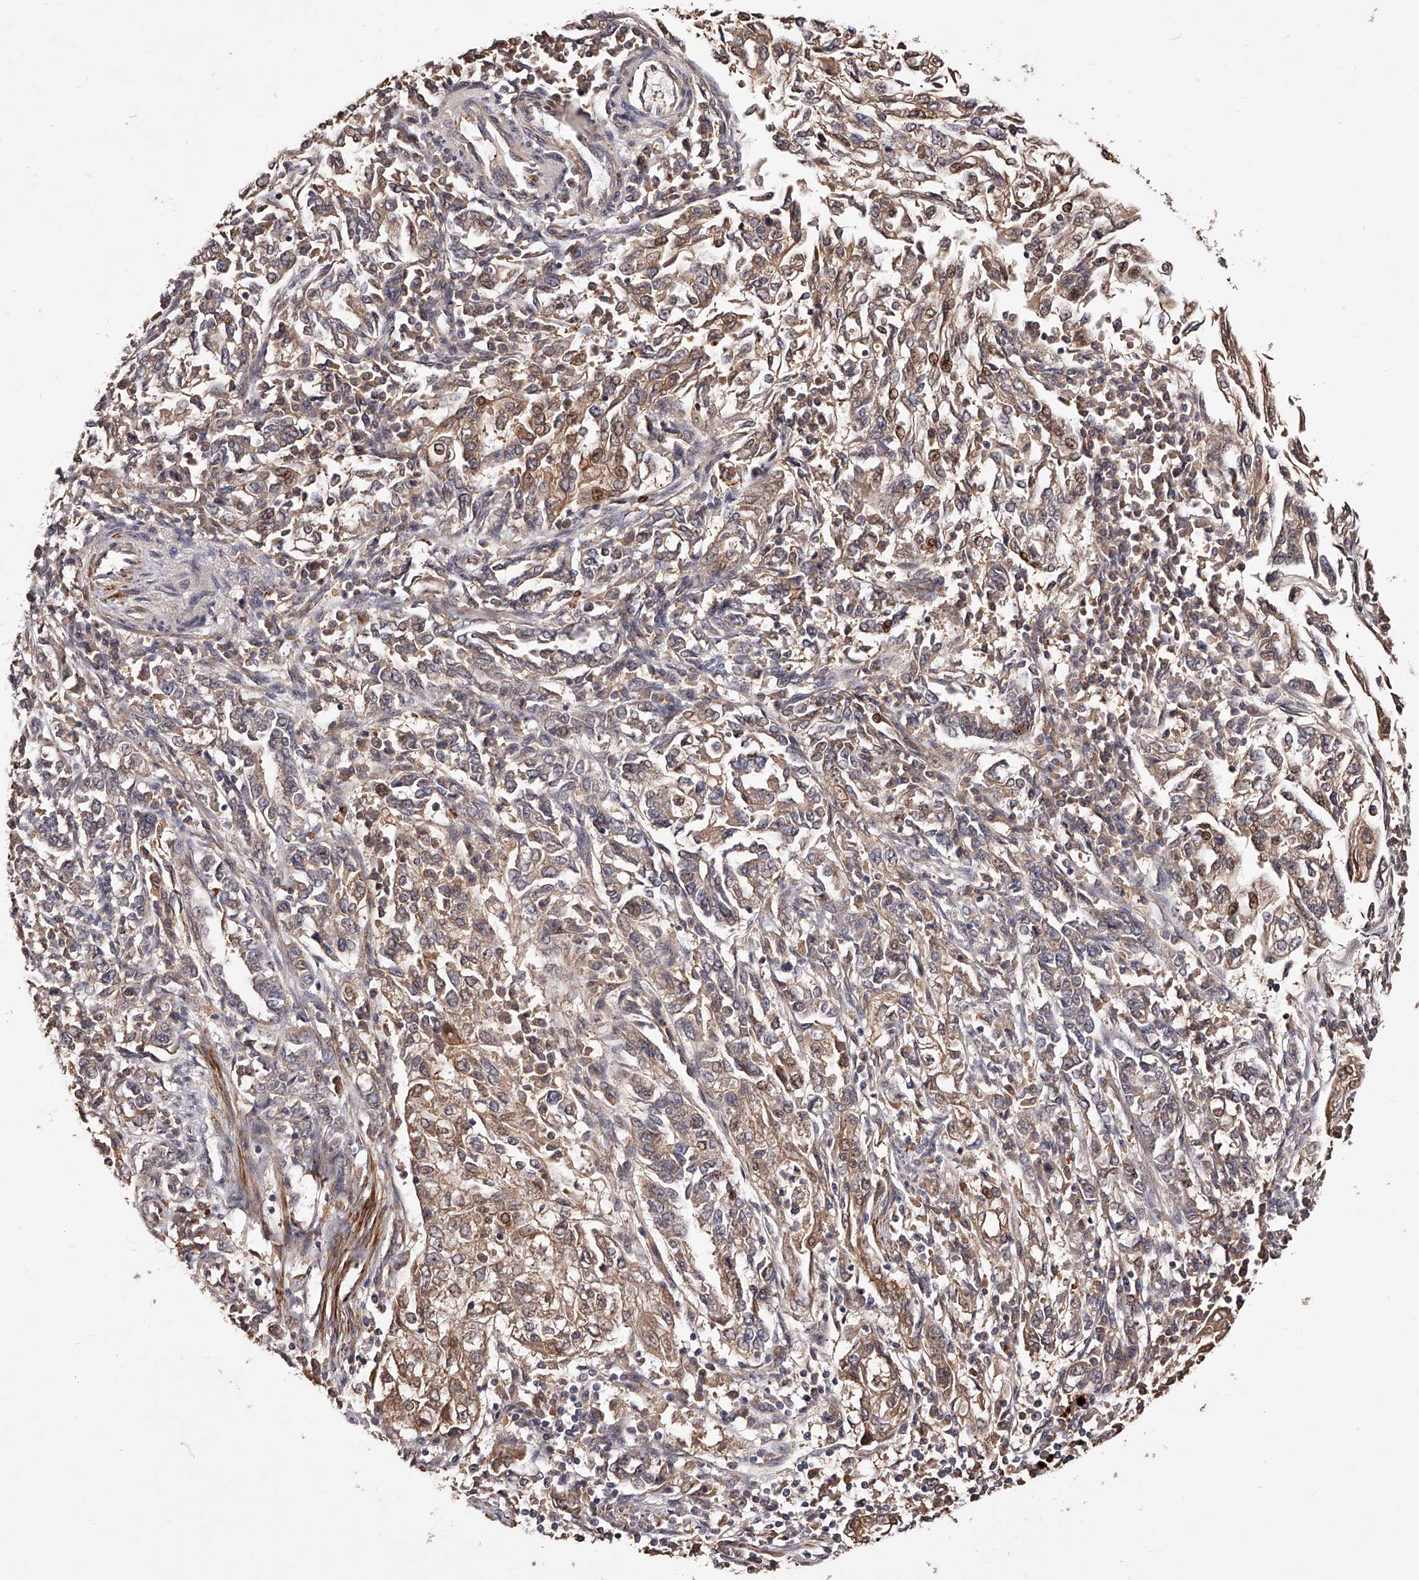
{"staining": {"intensity": "moderate", "quantity": ">75%", "location": "cytoplasmic/membranous,nuclear"}, "tissue": "endometrial cancer", "cell_type": "Tumor cells", "image_type": "cancer", "snomed": [{"axis": "morphology", "description": "Adenocarcinoma, NOS"}, {"axis": "topography", "description": "Endometrium"}], "caption": "Endometrial cancer stained with immunohistochemistry (IHC) shows moderate cytoplasmic/membranous and nuclear positivity in approximately >75% of tumor cells.", "gene": "CUL7", "patient": {"sex": "female", "age": 49}}